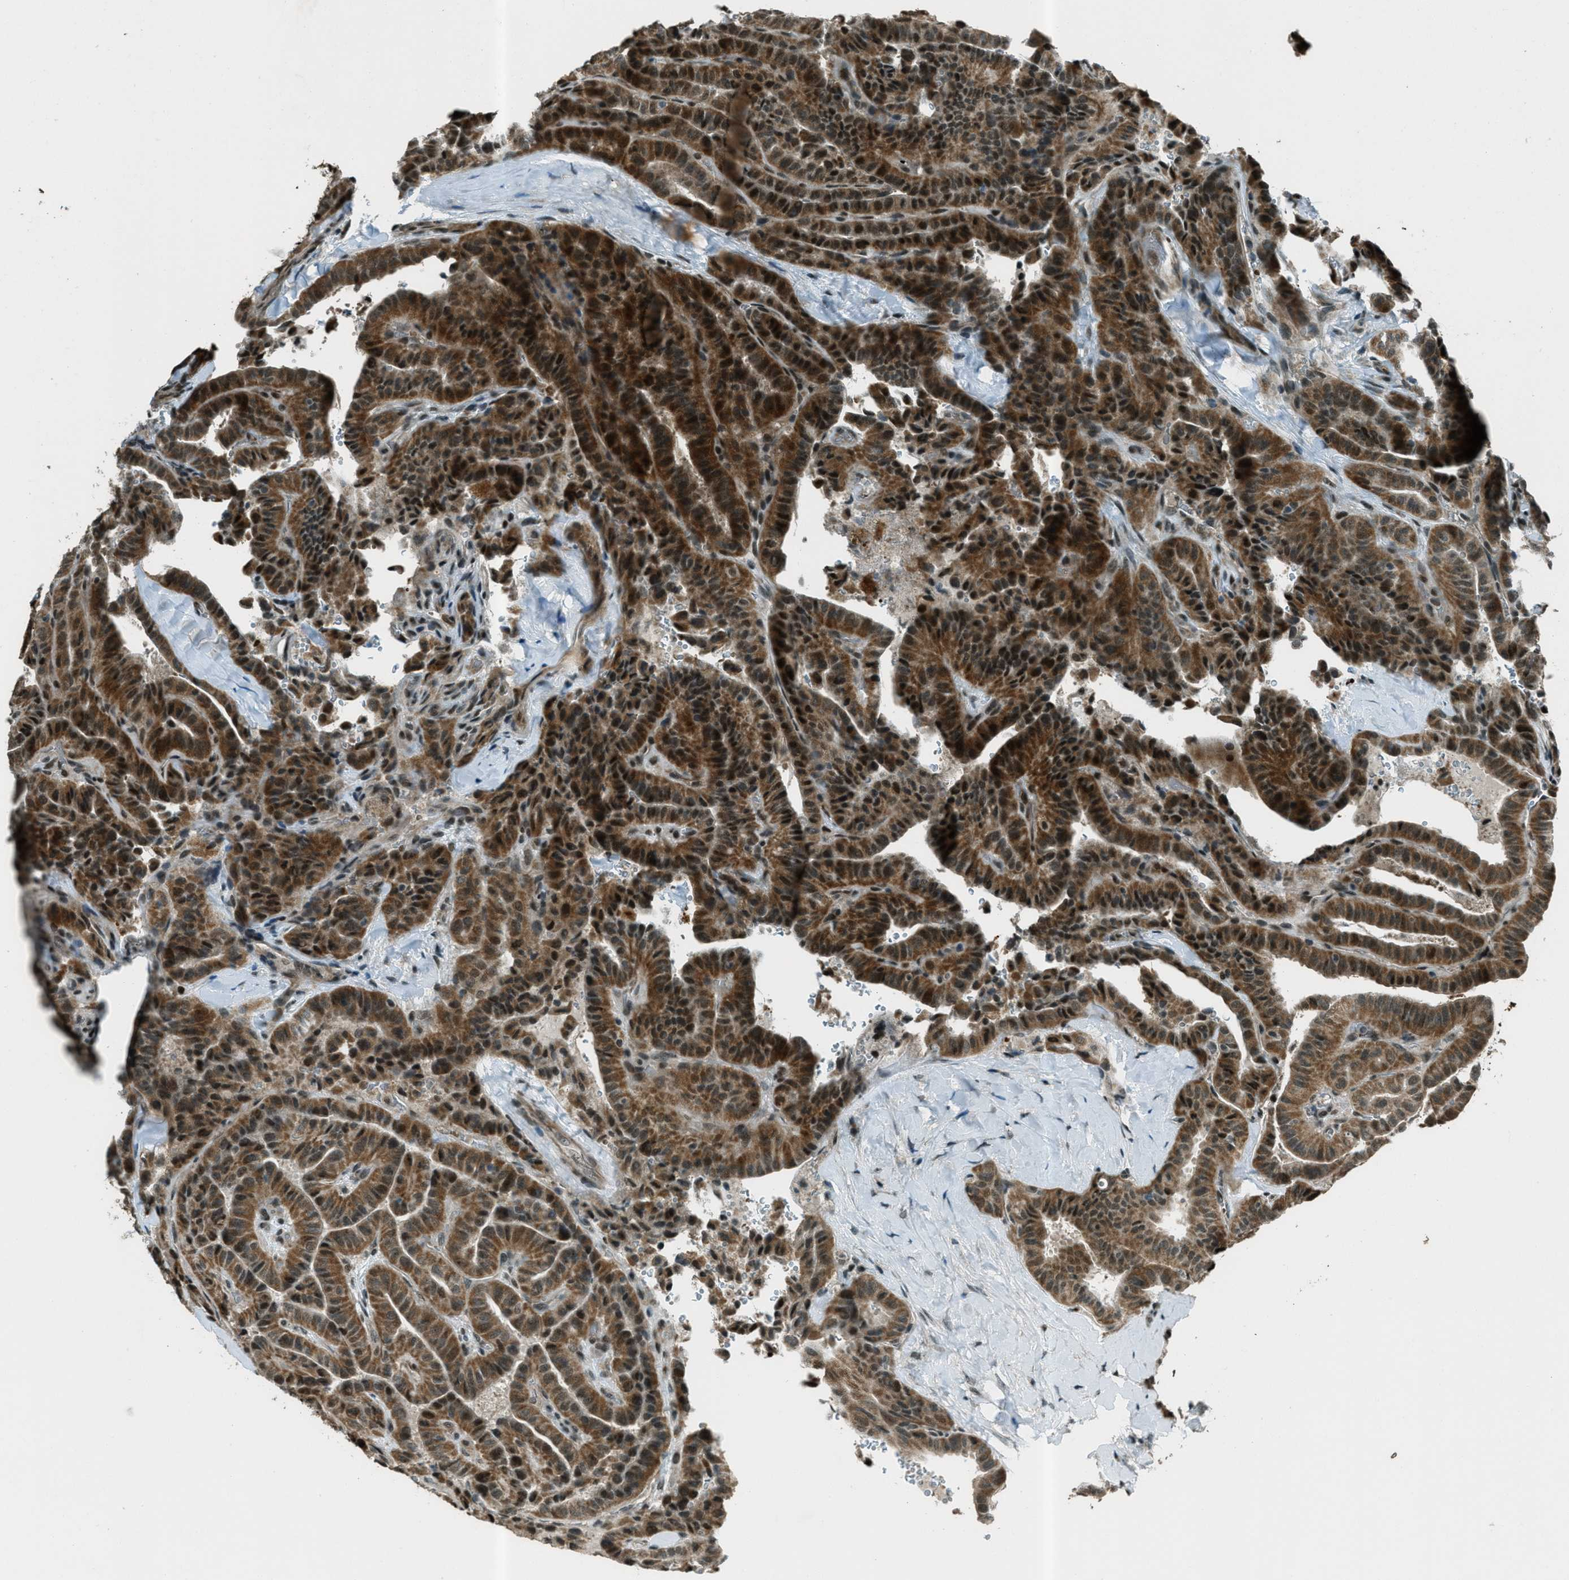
{"staining": {"intensity": "strong", "quantity": ">75%", "location": "cytoplasmic/membranous,nuclear"}, "tissue": "thyroid cancer", "cell_type": "Tumor cells", "image_type": "cancer", "snomed": [{"axis": "morphology", "description": "Papillary adenocarcinoma, NOS"}, {"axis": "topography", "description": "Thyroid gland"}], "caption": "Strong cytoplasmic/membranous and nuclear expression is seen in approximately >75% of tumor cells in thyroid cancer (papillary adenocarcinoma). (Brightfield microscopy of DAB IHC at high magnification).", "gene": "TARDBP", "patient": {"sex": "male", "age": 77}}